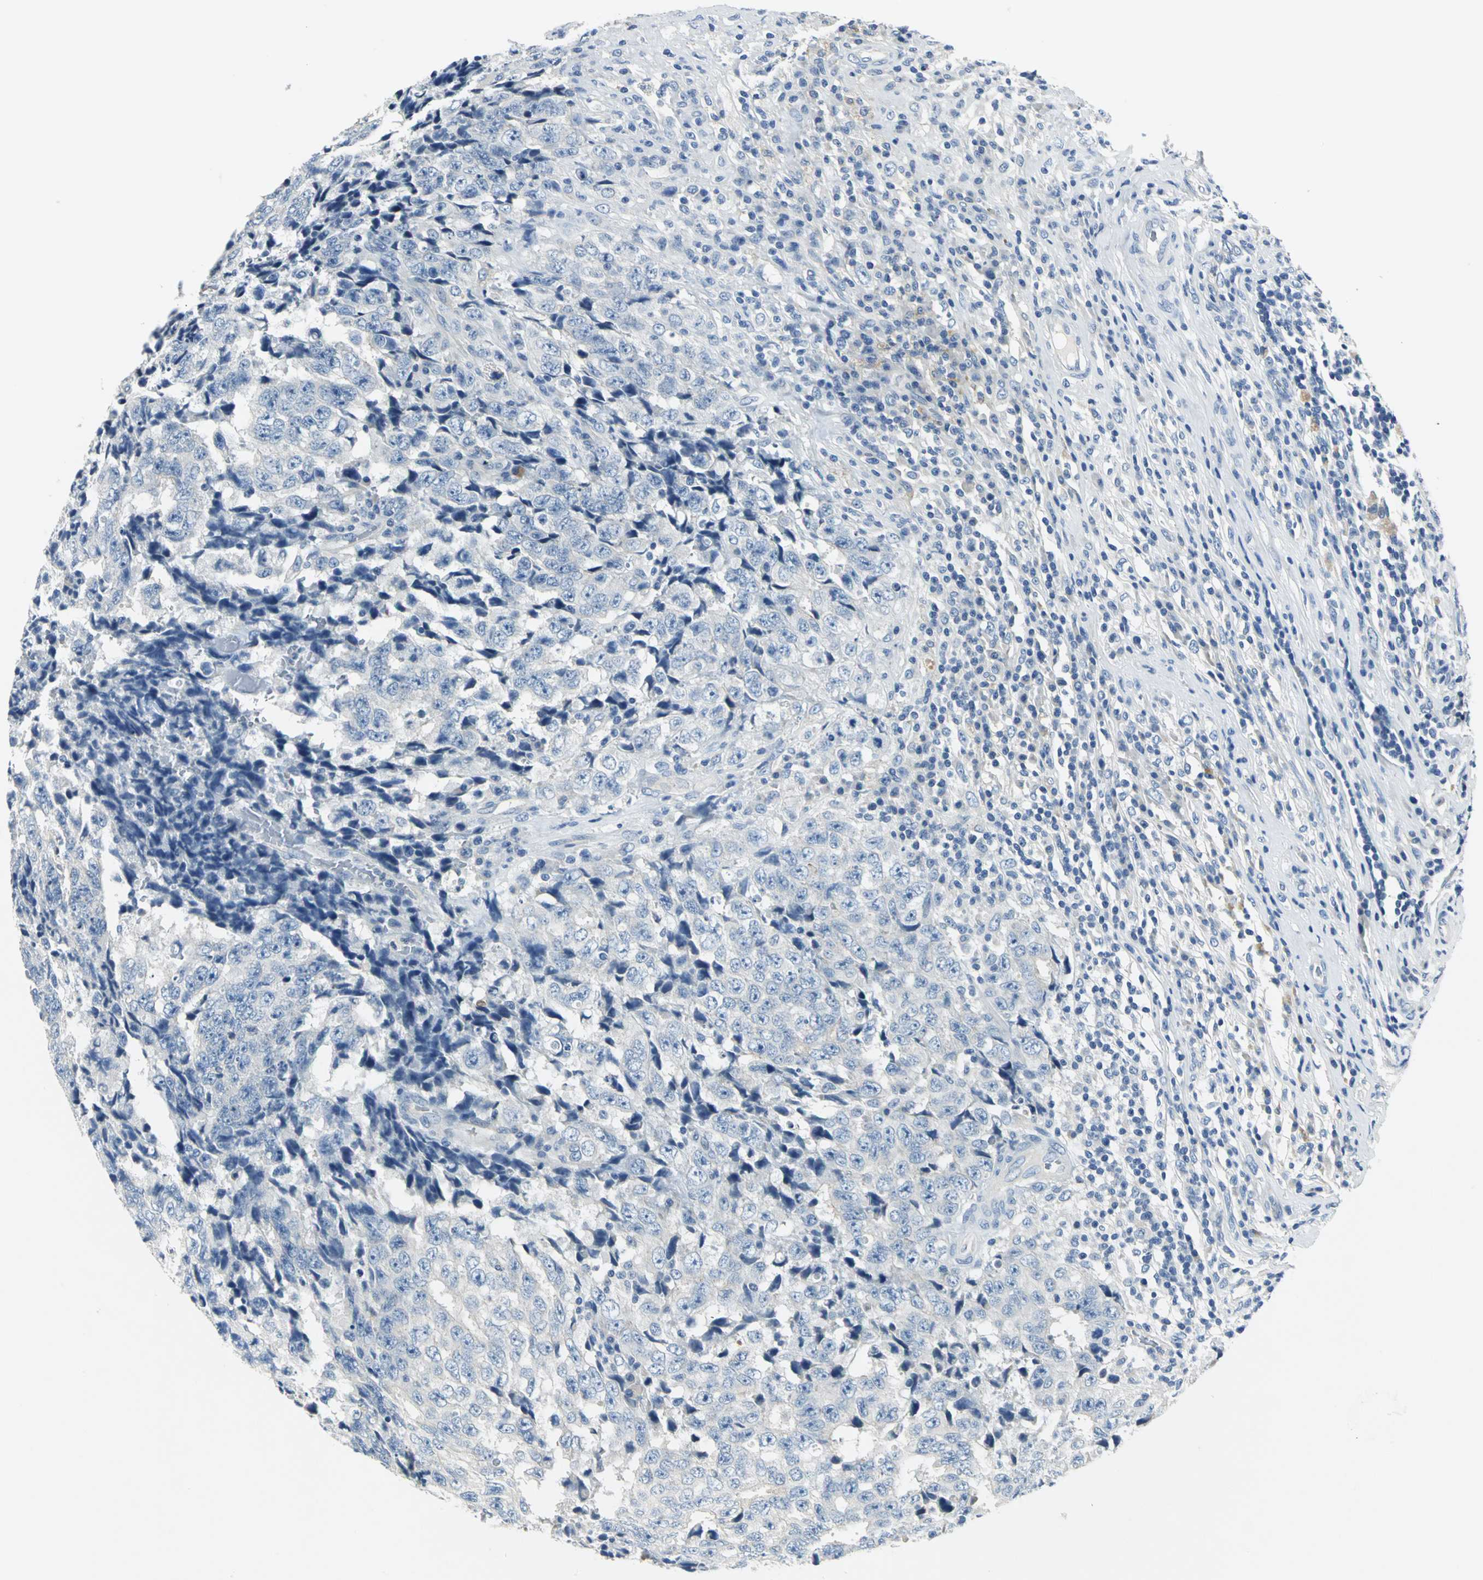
{"staining": {"intensity": "negative", "quantity": "none", "location": "none"}, "tissue": "testis cancer", "cell_type": "Tumor cells", "image_type": "cancer", "snomed": [{"axis": "morphology", "description": "Necrosis, NOS"}, {"axis": "morphology", "description": "Carcinoma, Embryonal, NOS"}, {"axis": "topography", "description": "Testis"}], "caption": "An IHC micrograph of testis embryonal carcinoma is shown. There is no staining in tumor cells of testis embryonal carcinoma.", "gene": "RIPOR1", "patient": {"sex": "male", "age": 19}}